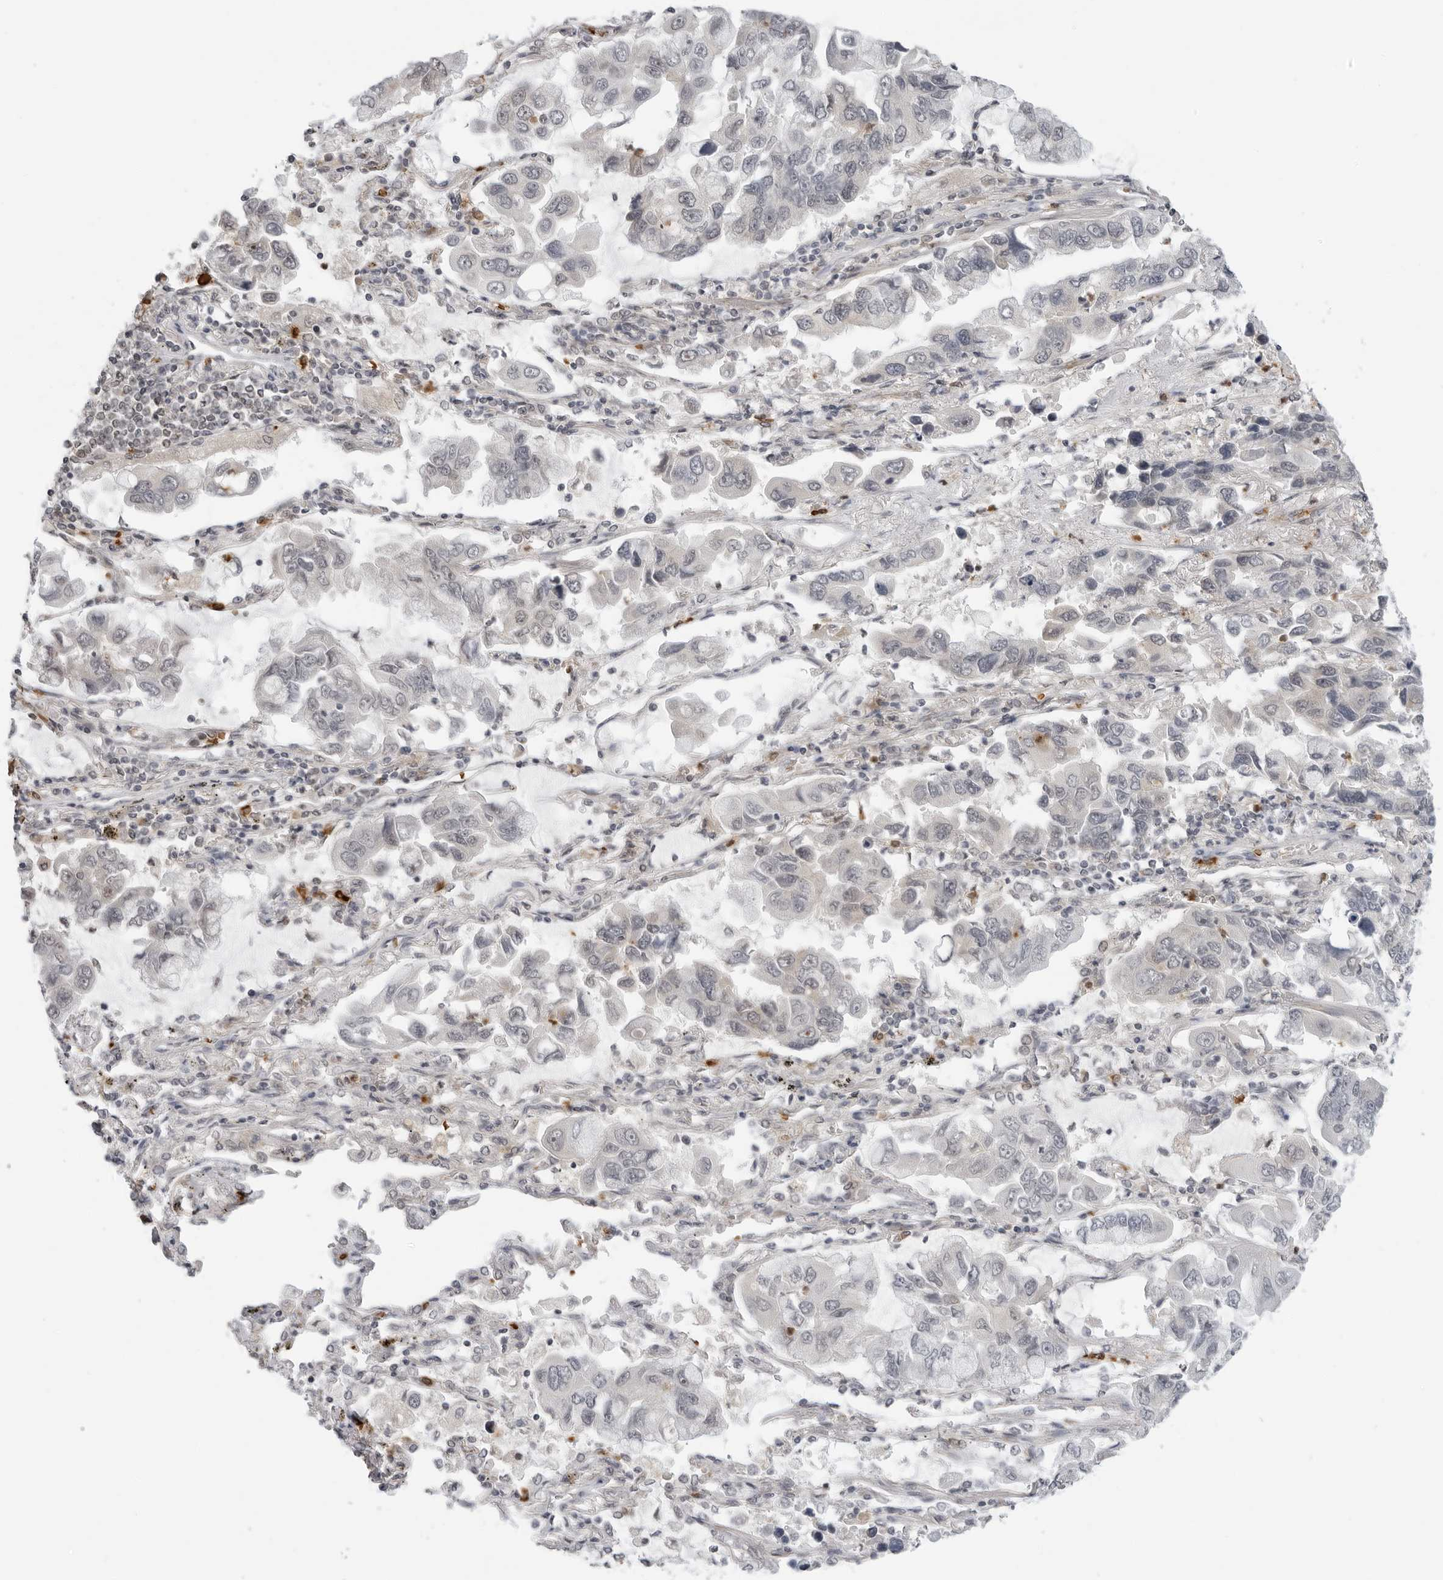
{"staining": {"intensity": "negative", "quantity": "none", "location": "none"}, "tissue": "lung cancer", "cell_type": "Tumor cells", "image_type": "cancer", "snomed": [{"axis": "morphology", "description": "Adenocarcinoma, NOS"}, {"axis": "topography", "description": "Lung"}], "caption": "Lung cancer was stained to show a protein in brown. There is no significant positivity in tumor cells.", "gene": "SUGCT", "patient": {"sex": "male", "age": 64}}